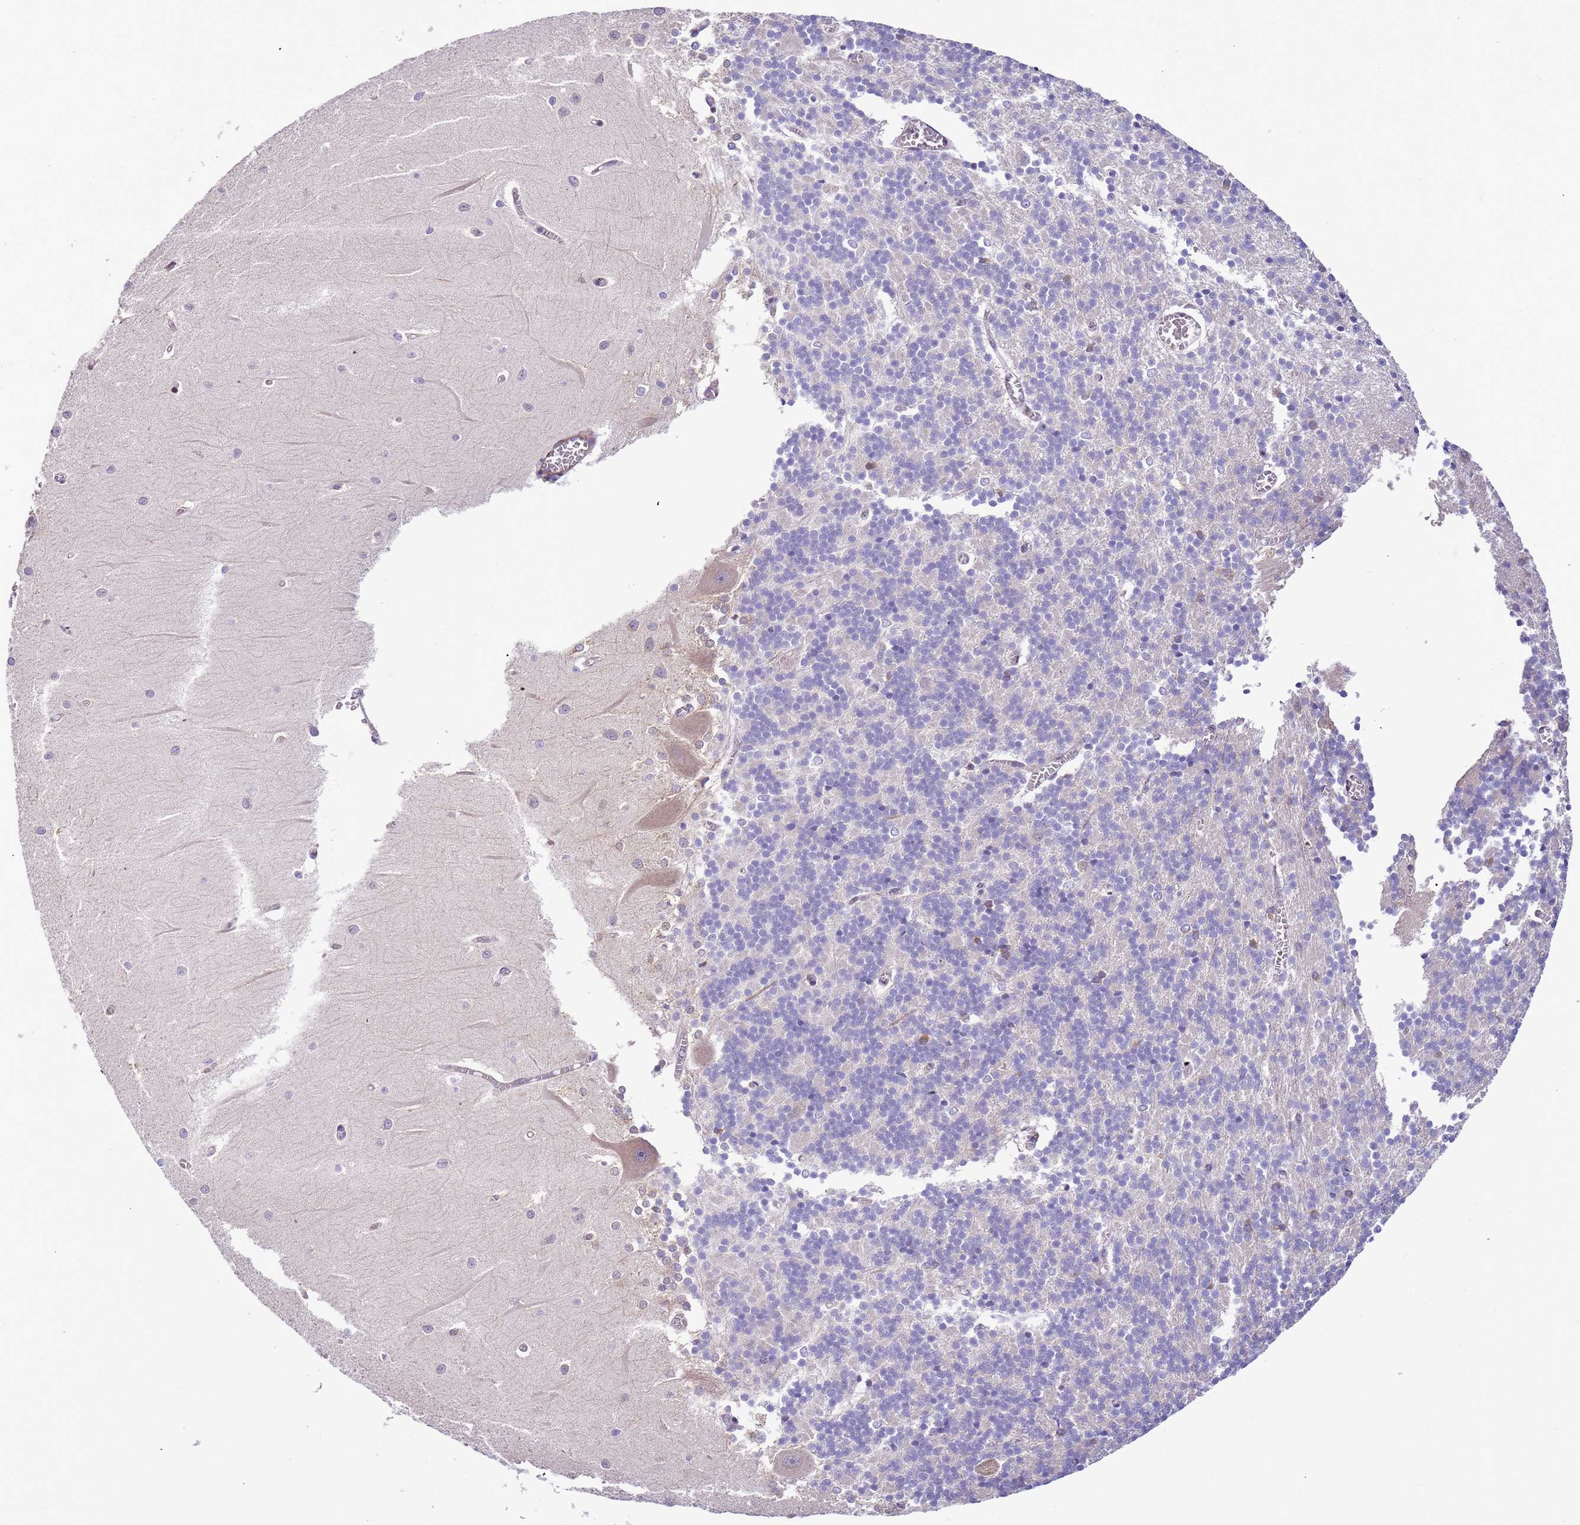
{"staining": {"intensity": "negative", "quantity": "none", "location": "none"}, "tissue": "cerebellum", "cell_type": "Cells in granular layer", "image_type": "normal", "snomed": [{"axis": "morphology", "description": "Normal tissue, NOS"}, {"axis": "topography", "description": "Cerebellum"}], "caption": "A histopathology image of human cerebellum is negative for staining in cells in granular layer. (Brightfield microscopy of DAB (3,3'-diaminobenzidine) immunohistochemistry (IHC) at high magnification).", "gene": "PLEKHH1", "patient": {"sex": "male", "age": 37}}